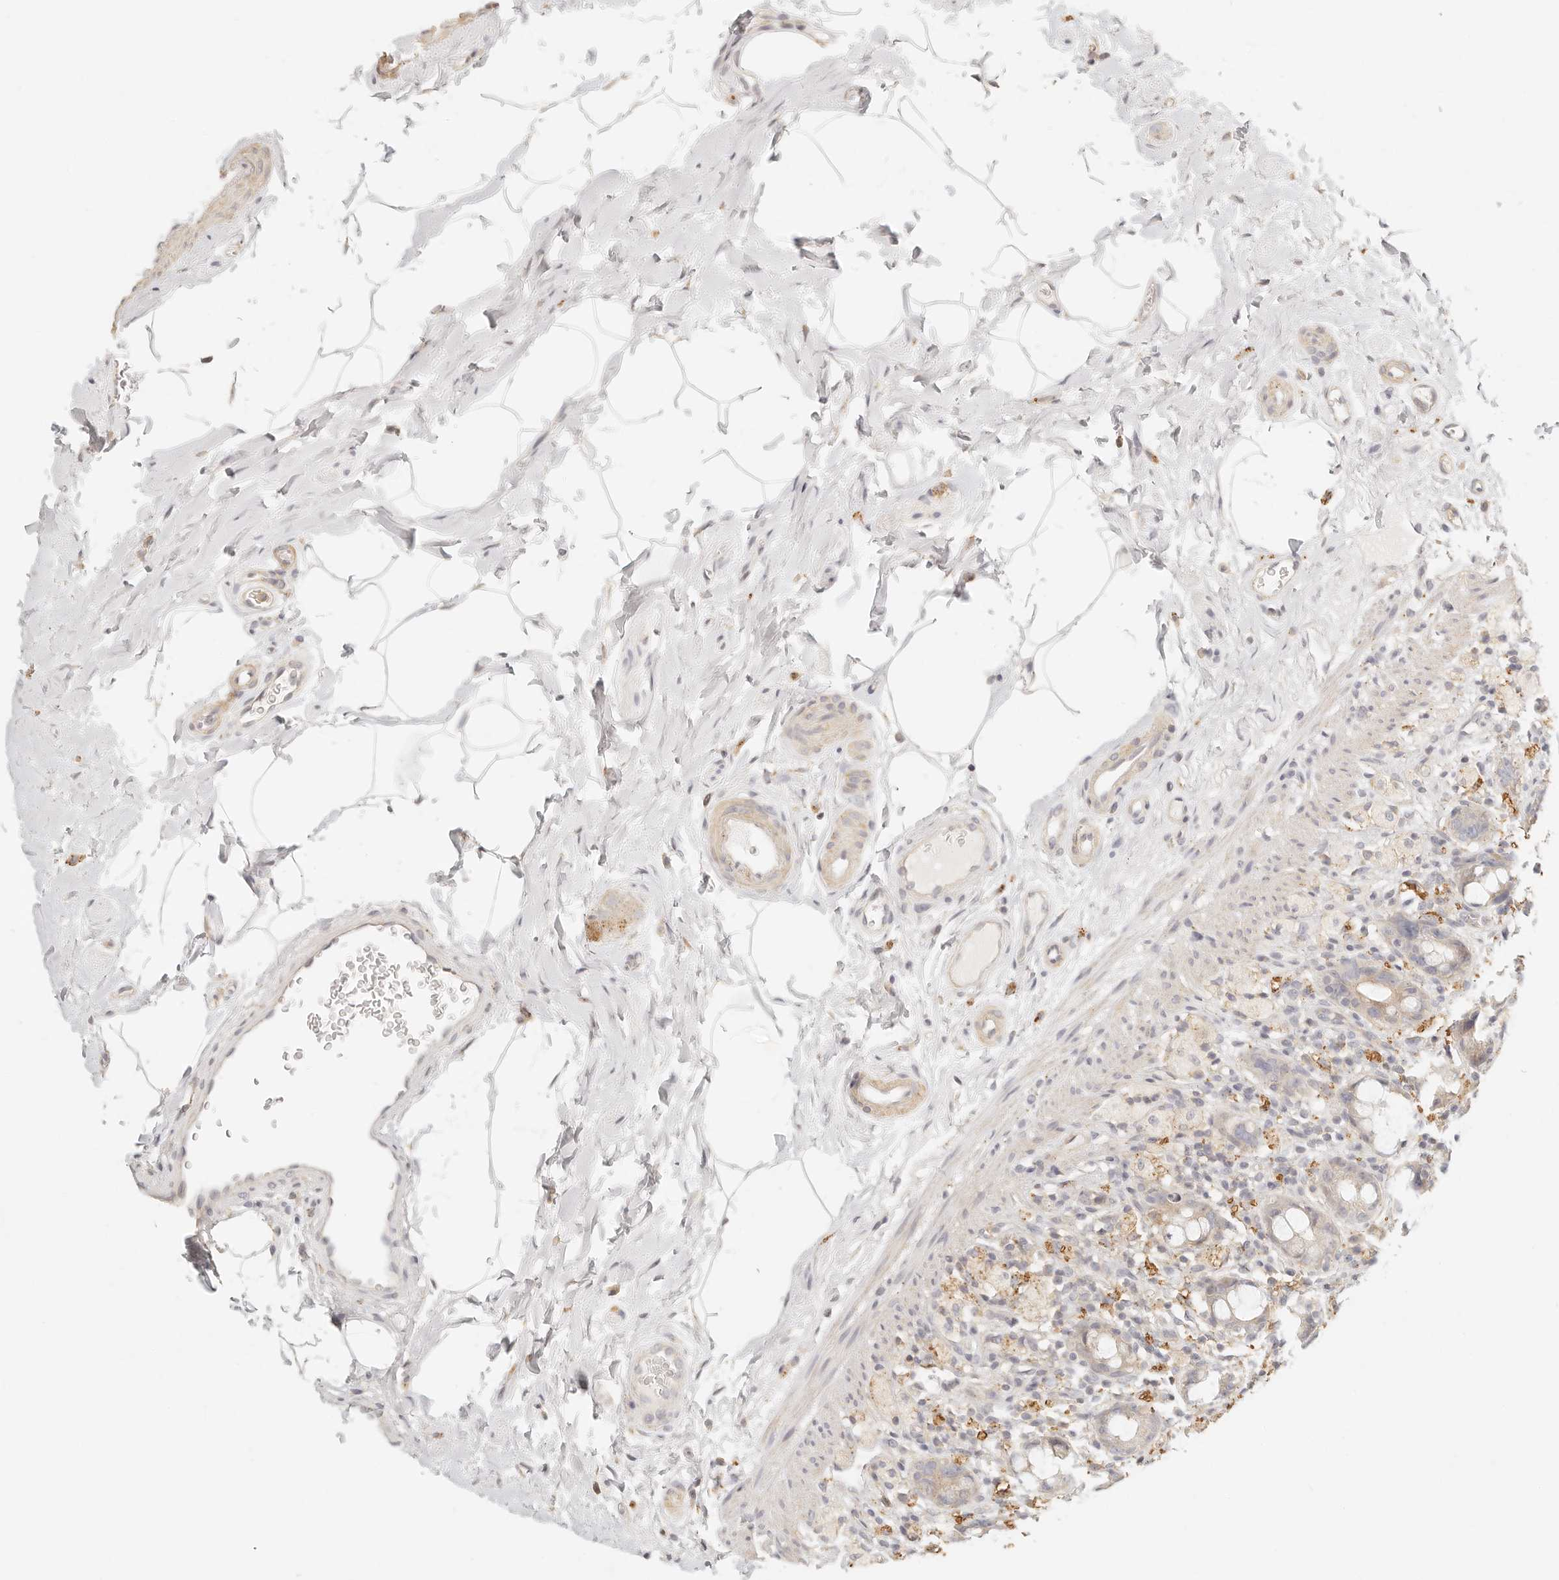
{"staining": {"intensity": "weak", "quantity": "25%-75%", "location": "cytoplasmic/membranous"}, "tissue": "rectum", "cell_type": "Glandular cells", "image_type": "normal", "snomed": [{"axis": "morphology", "description": "Normal tissue, NOS"}, {"axis": "topography", "description": "Rectum"}], "caption": "Unremarkable rectum was stained to show a protein in brown. There is low levels of weak cytoplasmic/membranous positivity in about 25%-75% of glandular cells. Using DAB (brown) and hematoxylin (blue) stains, captured at high magnification using brightfield microscopy.", "gene": "CNMD", "patient": {"sex": "male", "age": 44}}